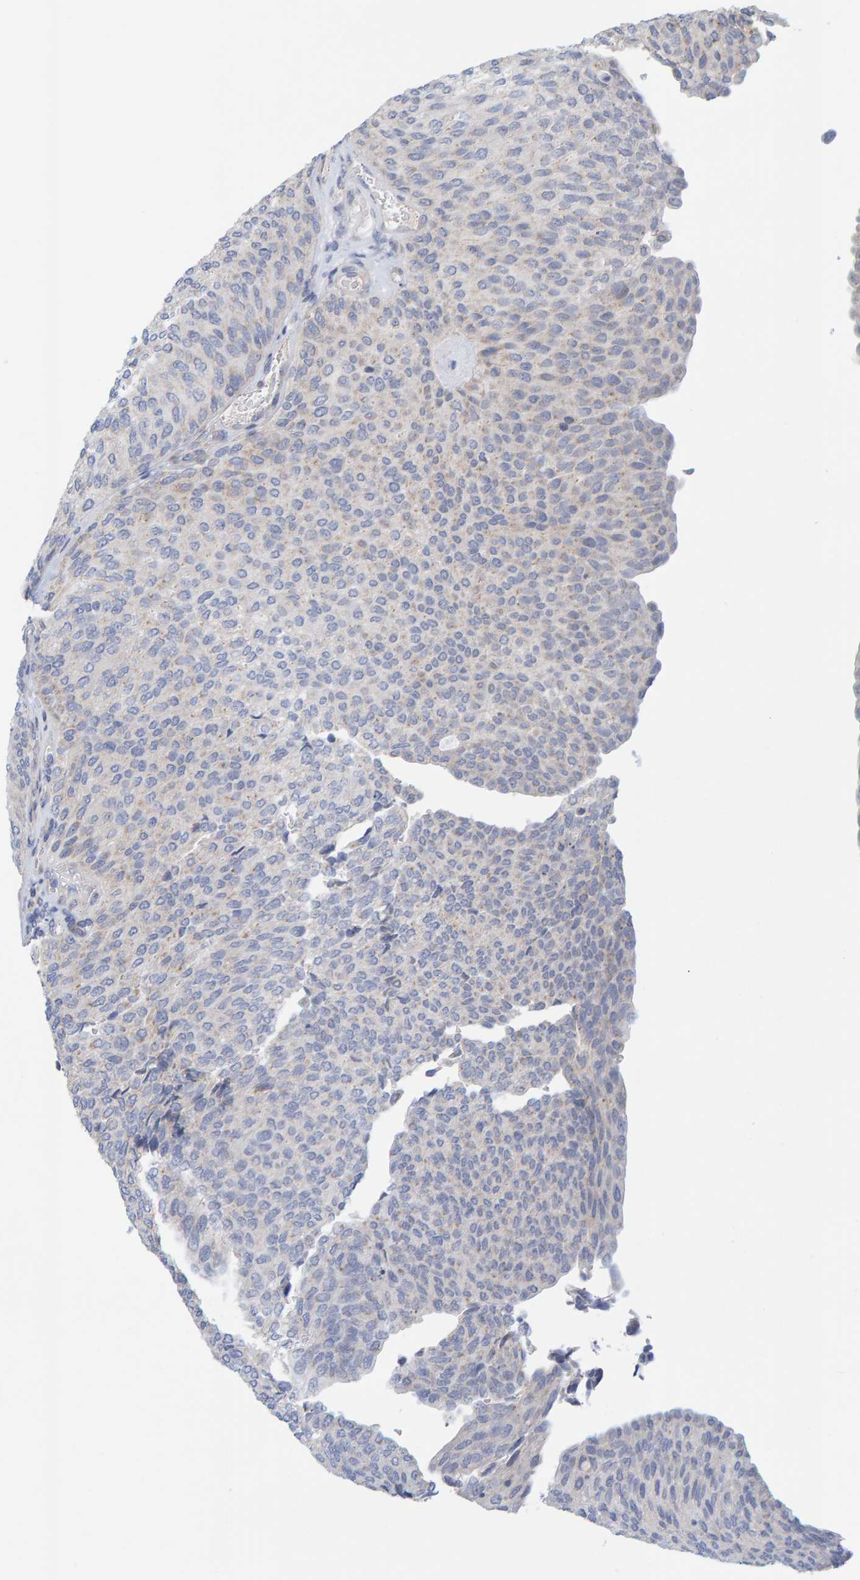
{"staining": {"intensity": "negative", "quantity": "none", "location": "none"}, "tissue": "urothelial cancer", "cell_type": "Tumor cells", "image_type": "cancer", "snomed": [{"axis": "morphology", "description": "Urothelial carcinoma, Low grade"}, {"axis": "topography", "description": "Urinary bladder"}], "caption": "Immunohistochemistry (IHC) of urothelial cancer shows no expression in tumor cells.", "gene": "ZC3H3", "patient": {"sex": "female", "age": 79}}